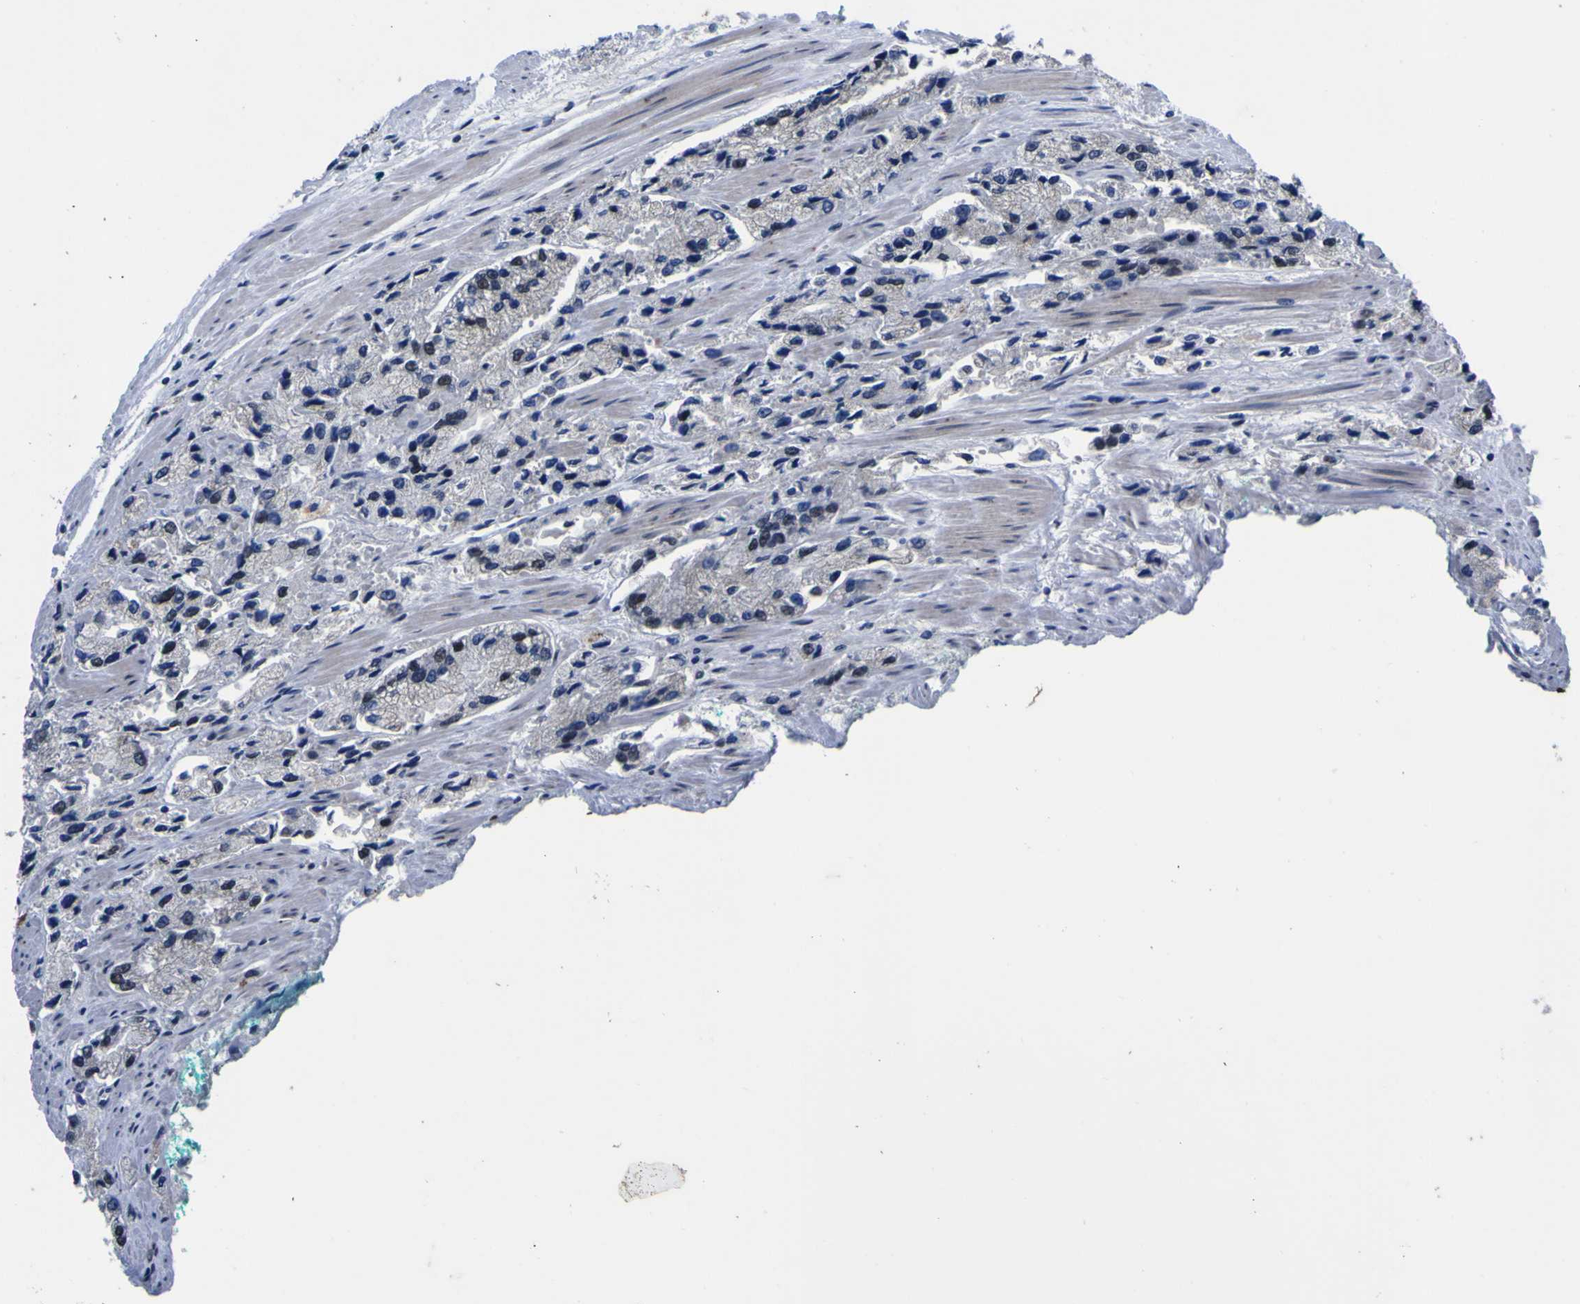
{"staining": {"intensity": "moderate", "quantity": "<25%", "location": "nuclear"}, "tissue": "prostate cancer", "cell_type": "Tumor cells", "image_type": "cancer", "snomed": [{"axis": "morphology", "description": "Adenocarcinoma, High grade"}, {"axis": "topography", "description": "Prostate"}], "caption": "Human prostate cancer (adenocarcinoma (high-grade)) stained for a protein (brown) shows moderate nuclear positive expression in about <25% of tumor cells.", "gene": "IGFLR1", "patient": {"sex": "male", "age": 58}}